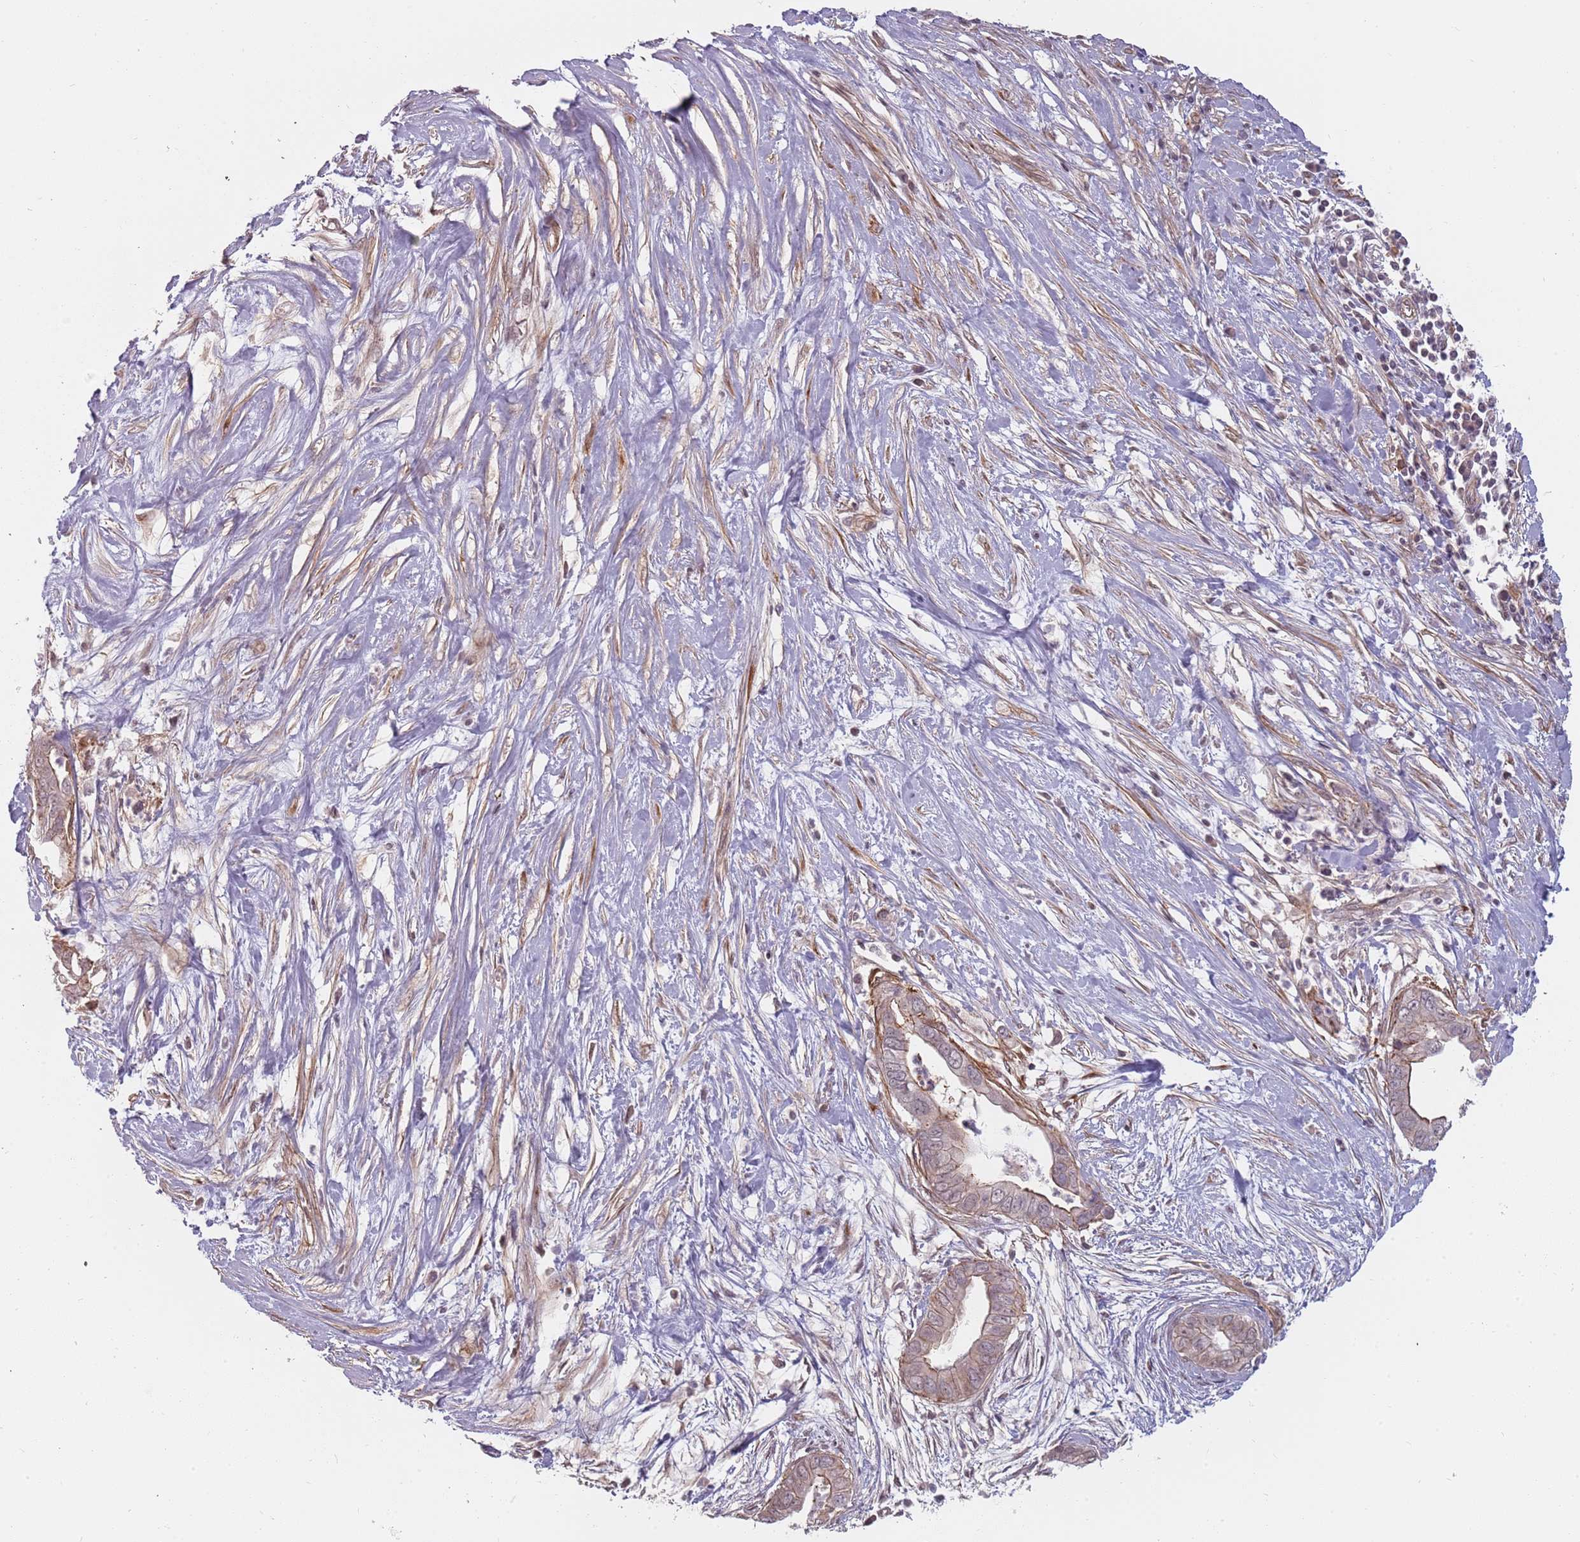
{"staining": {"intensity": "weak", "quantity": "25%-75%", "location": "cytoplasmic/membranous"}, "tissue": "pancreatic cancer", "cell_type": "Tumor cells", "image_type": "cancer", "snomed": [{"axis": "morphology", "description": "Adenocarcinoma, NOS"}, {"axis": "topography", "description": "Pancreas"}], "caption": "This photomicrograph reveals IHC staining of pancreatic adenocarcinoma, with low weak cytoplasmic/membranous staining in about 25%-75% of tumor cells.", "gene": "PPP1R14C", "patient": {"sex": "male", "age": 75}}